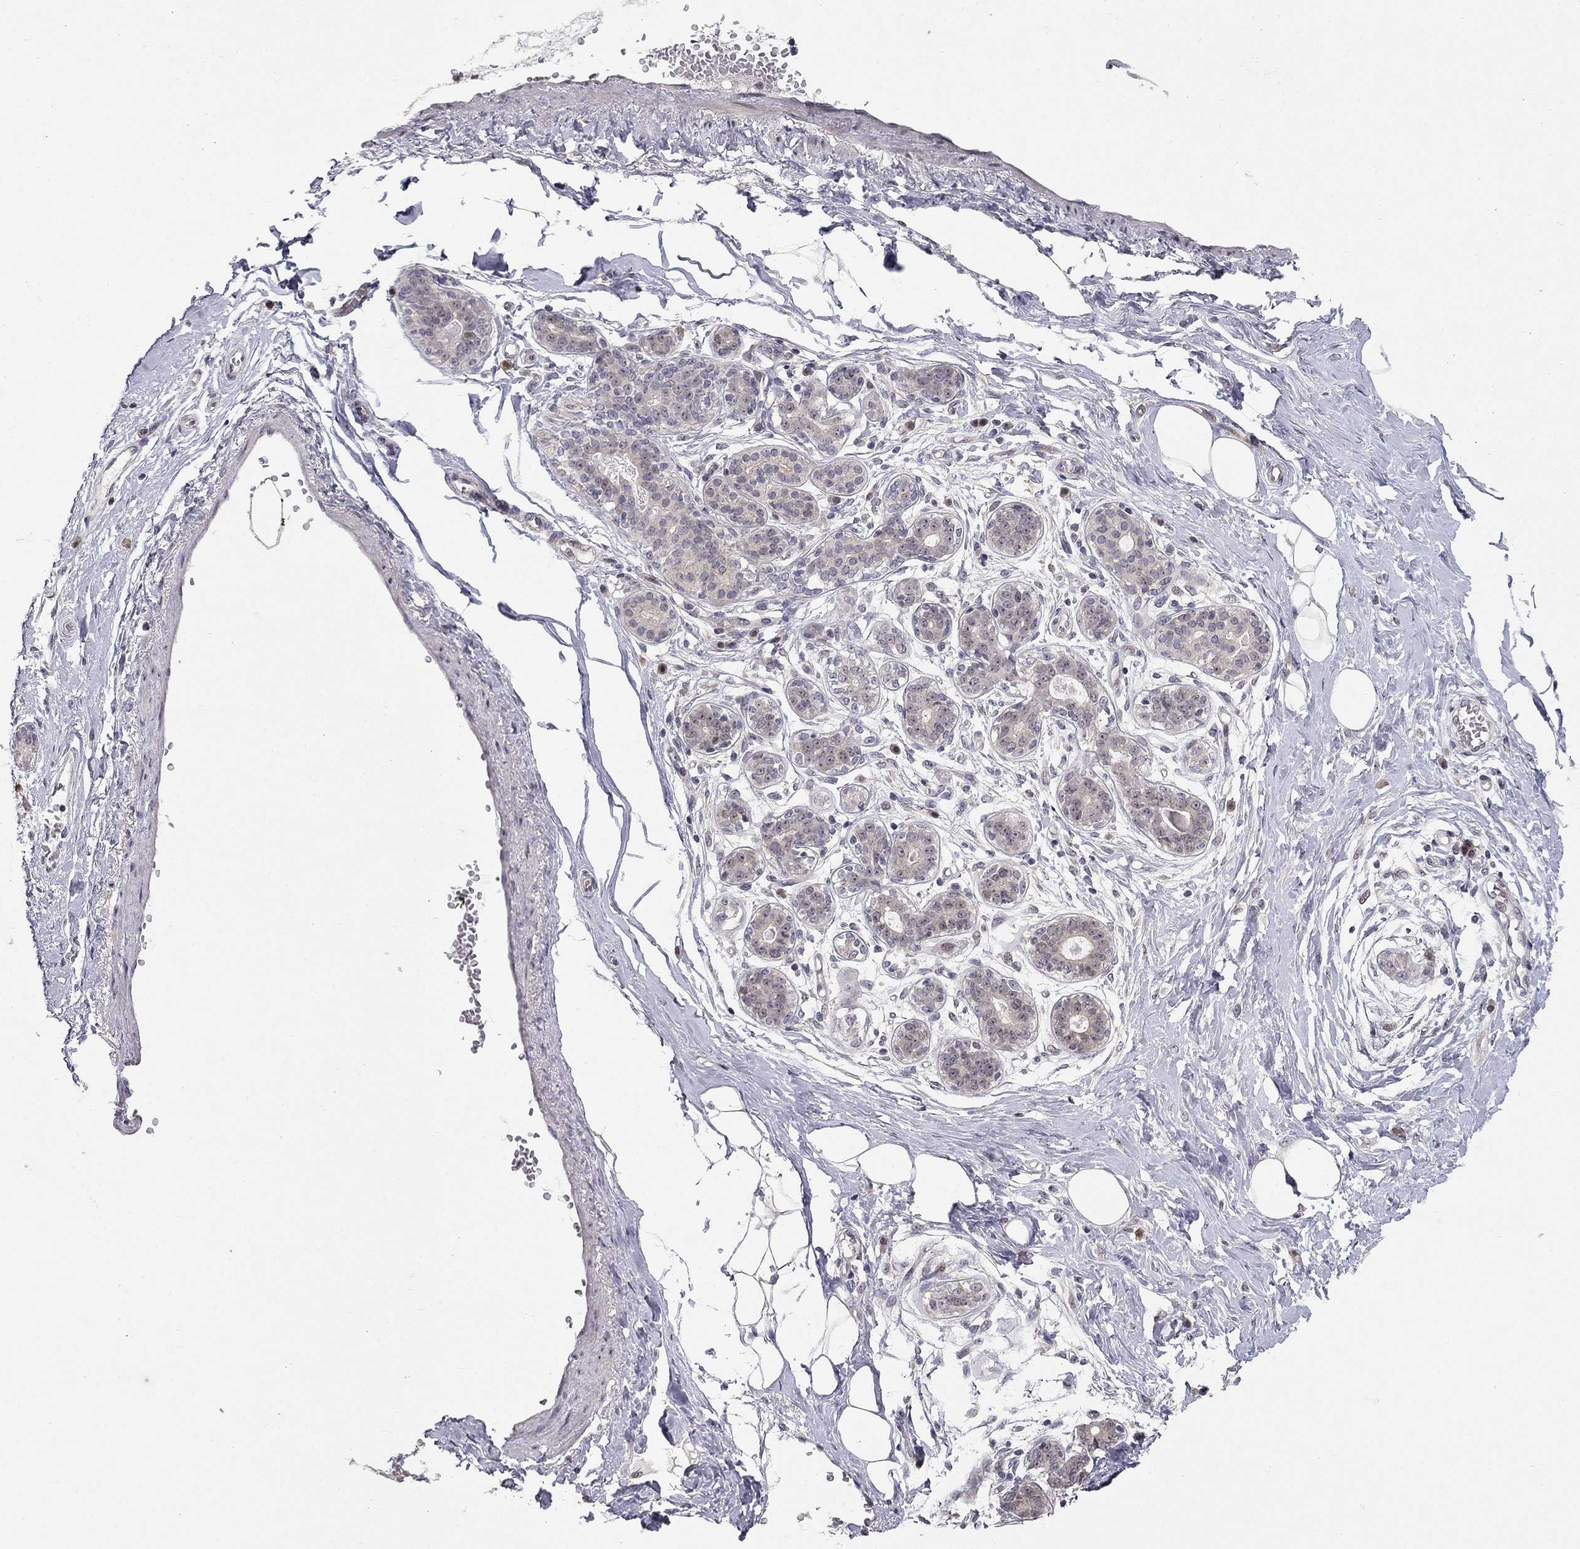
{"staining": {"intensity": "negative", "quantity": "none", "location": "none"}, "tissue": "breast", "cell_type": "Adipocytes", "image_type": "normal", "snomed": [{"axis": "morphology", "description": "Normal tissue, NOS"}, {"axis": "topography", "description": "Skin"}, {"axis": "topography", "description": "Breast"}], "caption": "Immunohistochemistry of unremarkable human breast shows no expression in adipocytes.", "gene": "STXBP6", "patient": {"sex": "female", "age": 43}}